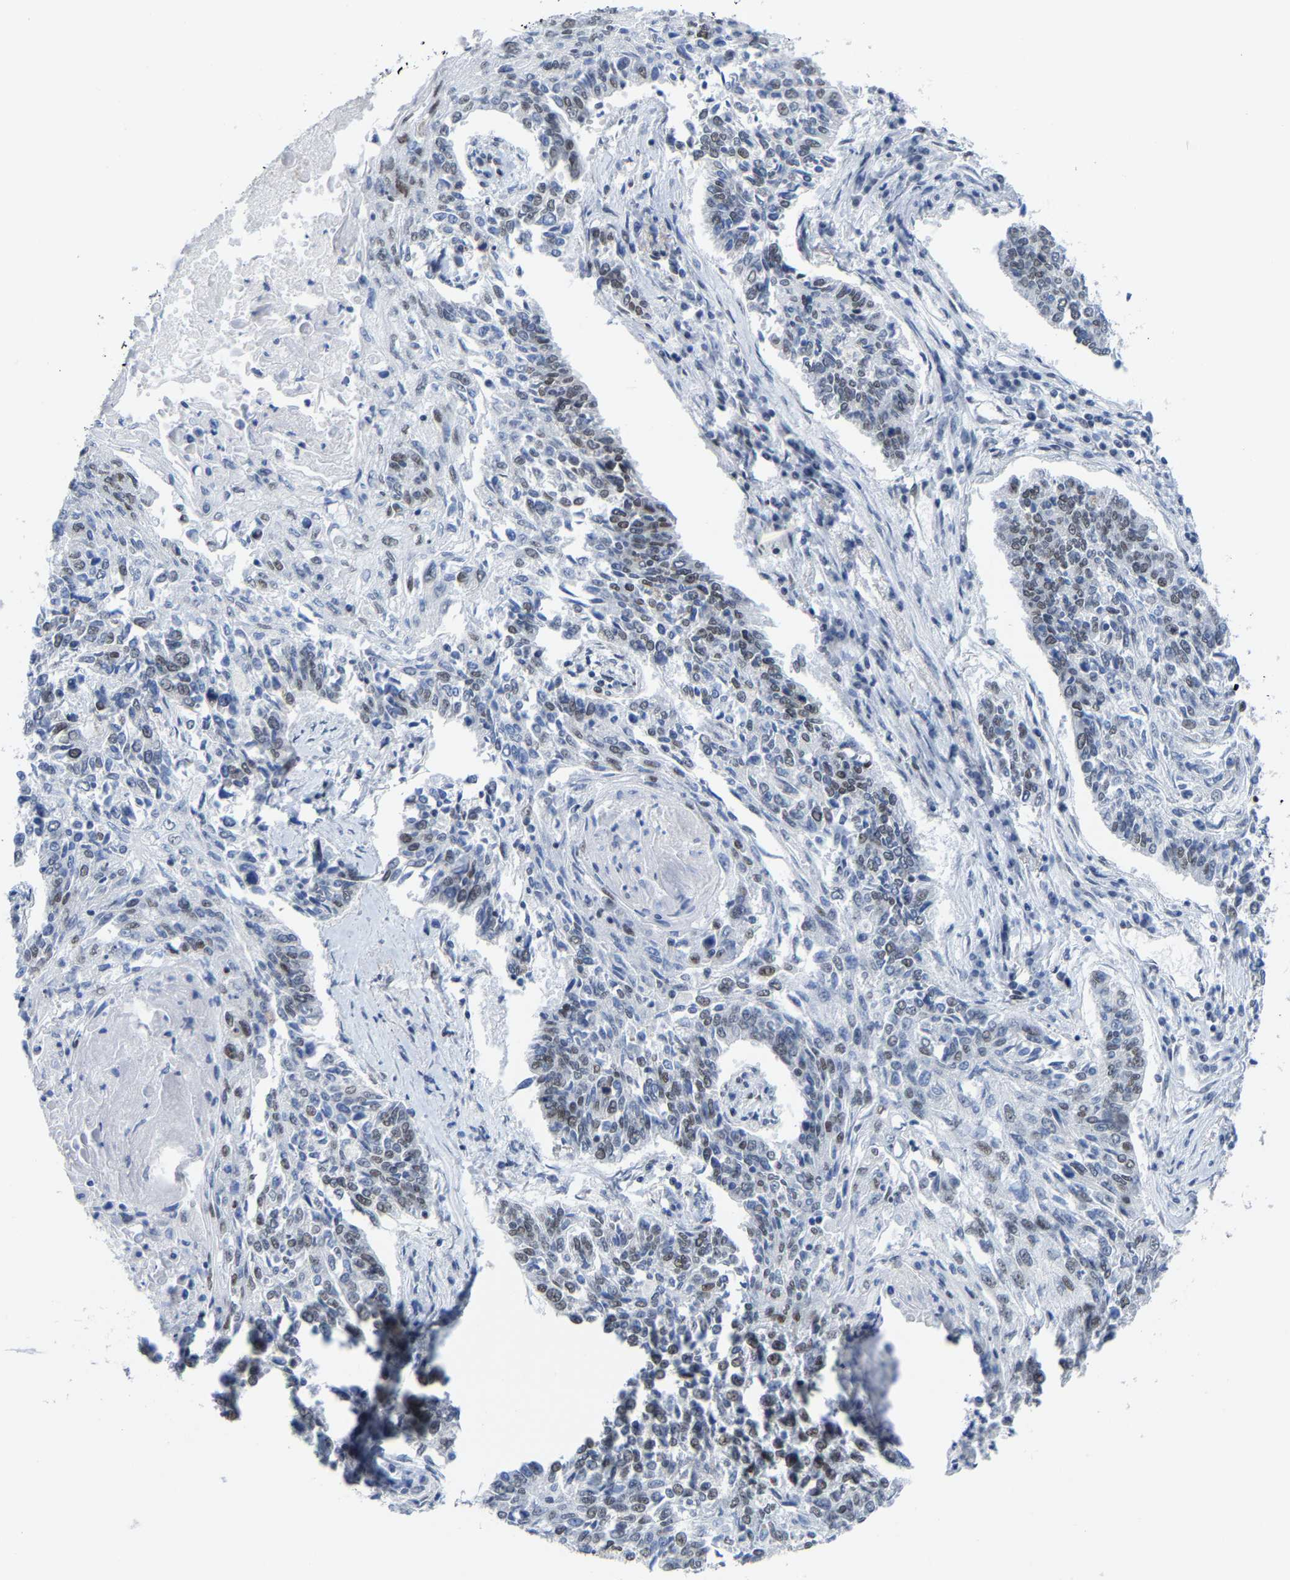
{"staining": {"intensity": "weak", "quantity": "<25%", "location": "nuclear"}, "tissue": "lung cancer", "cell_type": "Tumor cells", "image_type": "cancer", "snomed": [{"axis": "morphology", "description": "Normal tissue, NOS"}, {"axis": "morphology", "description": "Squamous cell carcinoma, NOS"}, {"axis": "topography", "description": "Cartilage tissue"}, {"axis": "topography", "description": "Bronchus"}, {"axis": "topography", "description": "Lung"}], "caption": "Histopathology image shows no significant protein positivity in tumor cells of lung cancer (squamous cell carcinoma).", "gene": "FAM180A", "patient": {"sex": "female", "age": 49}}